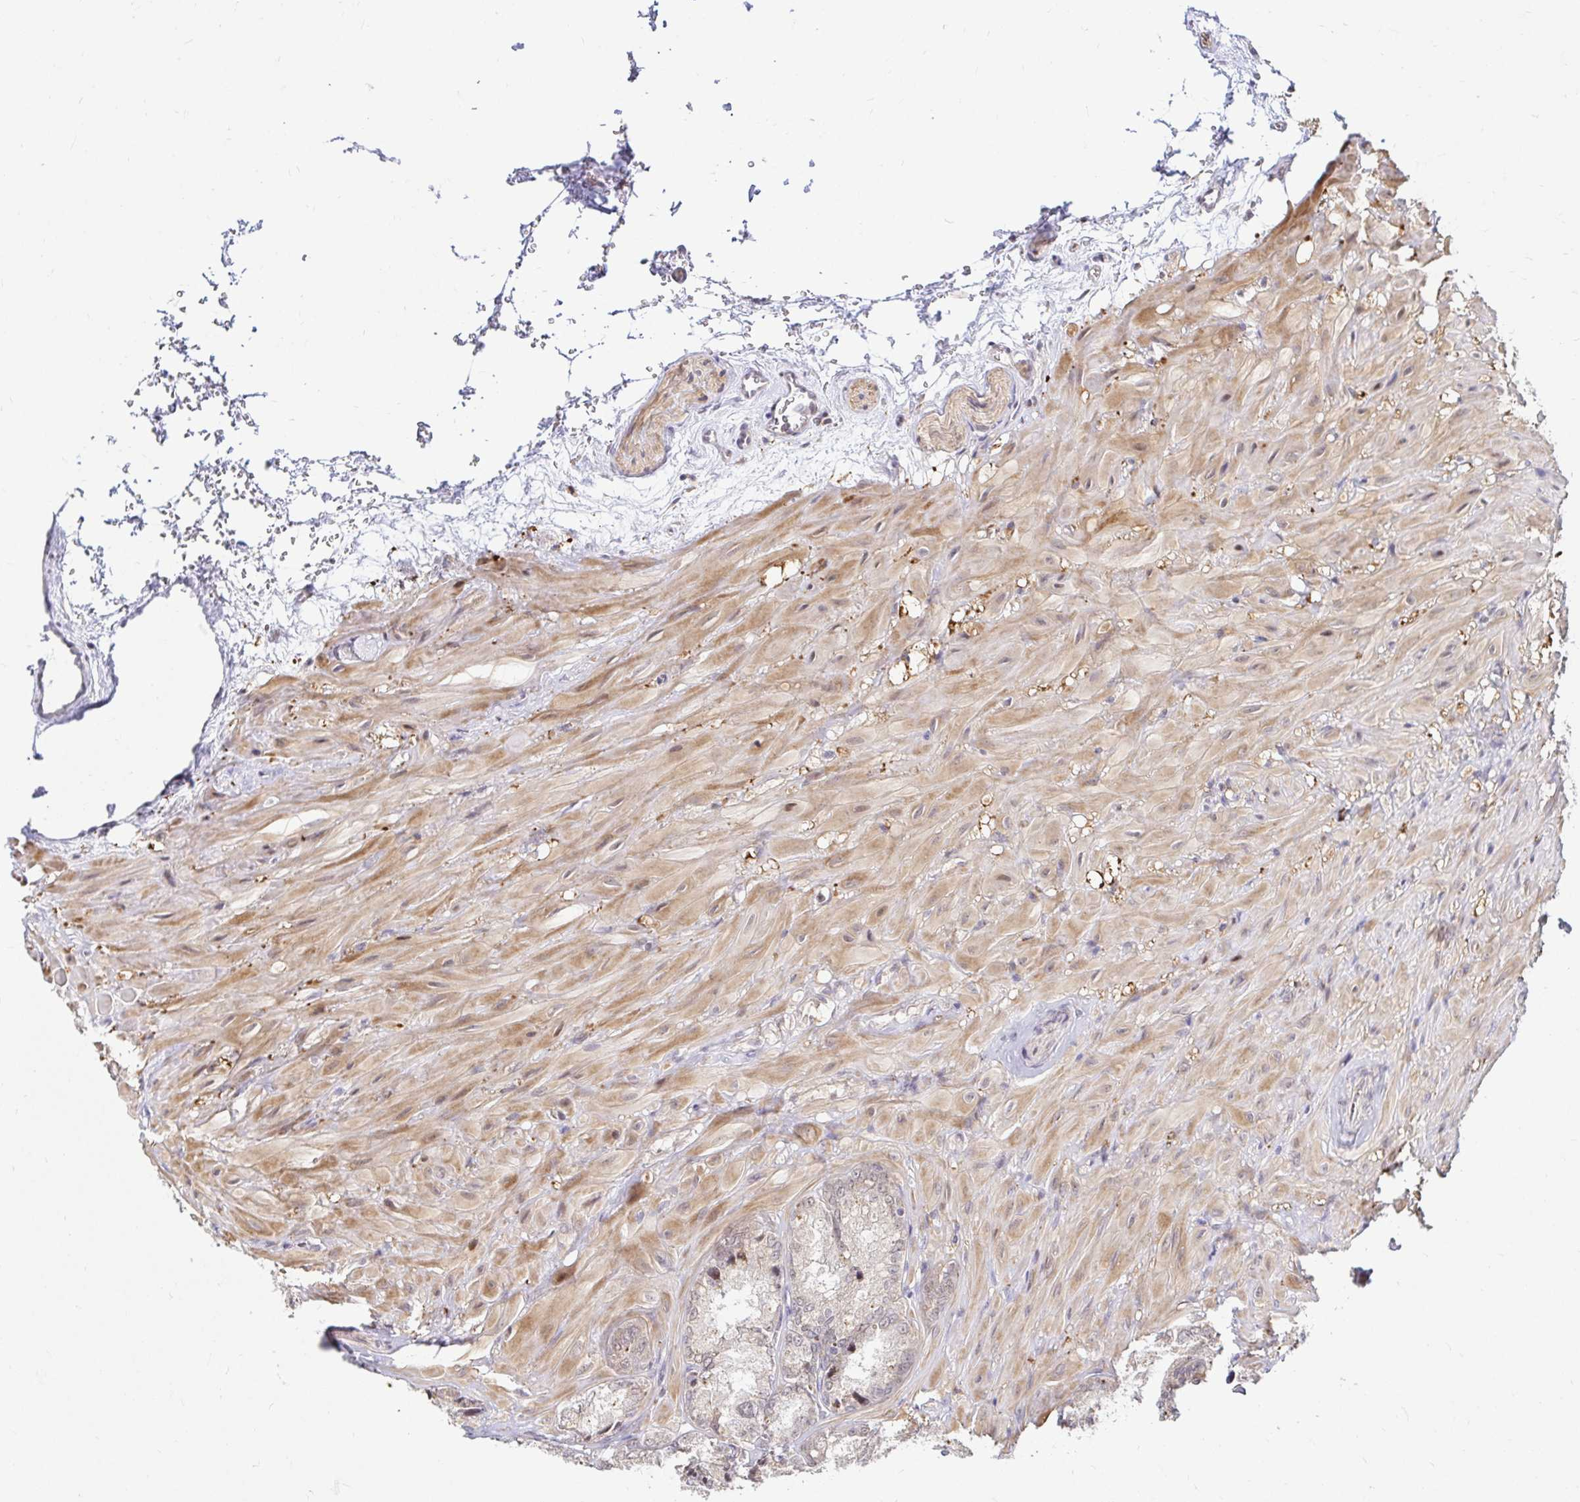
{"staining": {"intensity": "moderate", "quantity": "25%-75%", "location": "cytoplasmic/membranous"}, "tissue": "seminal vesicle", "cell_type": "Glandular cells", "image_type": "normal", "snomed": [{"axis": "morphology", "description": "Normal tissue, NOS"}, {"axis": "topography", "description": "Seminal veicle"}], "caption": "An immunohistochemistry (IHC) histopathology image of benign tissue is shown. Protein staining in brown shows moderate cytoplasmic/membranous positivity in seminal vesicle within glandular cells. Nuclei are stained in blue.", "gene": "TIMM50", "patient": {"sex": "male", "age": 47}}